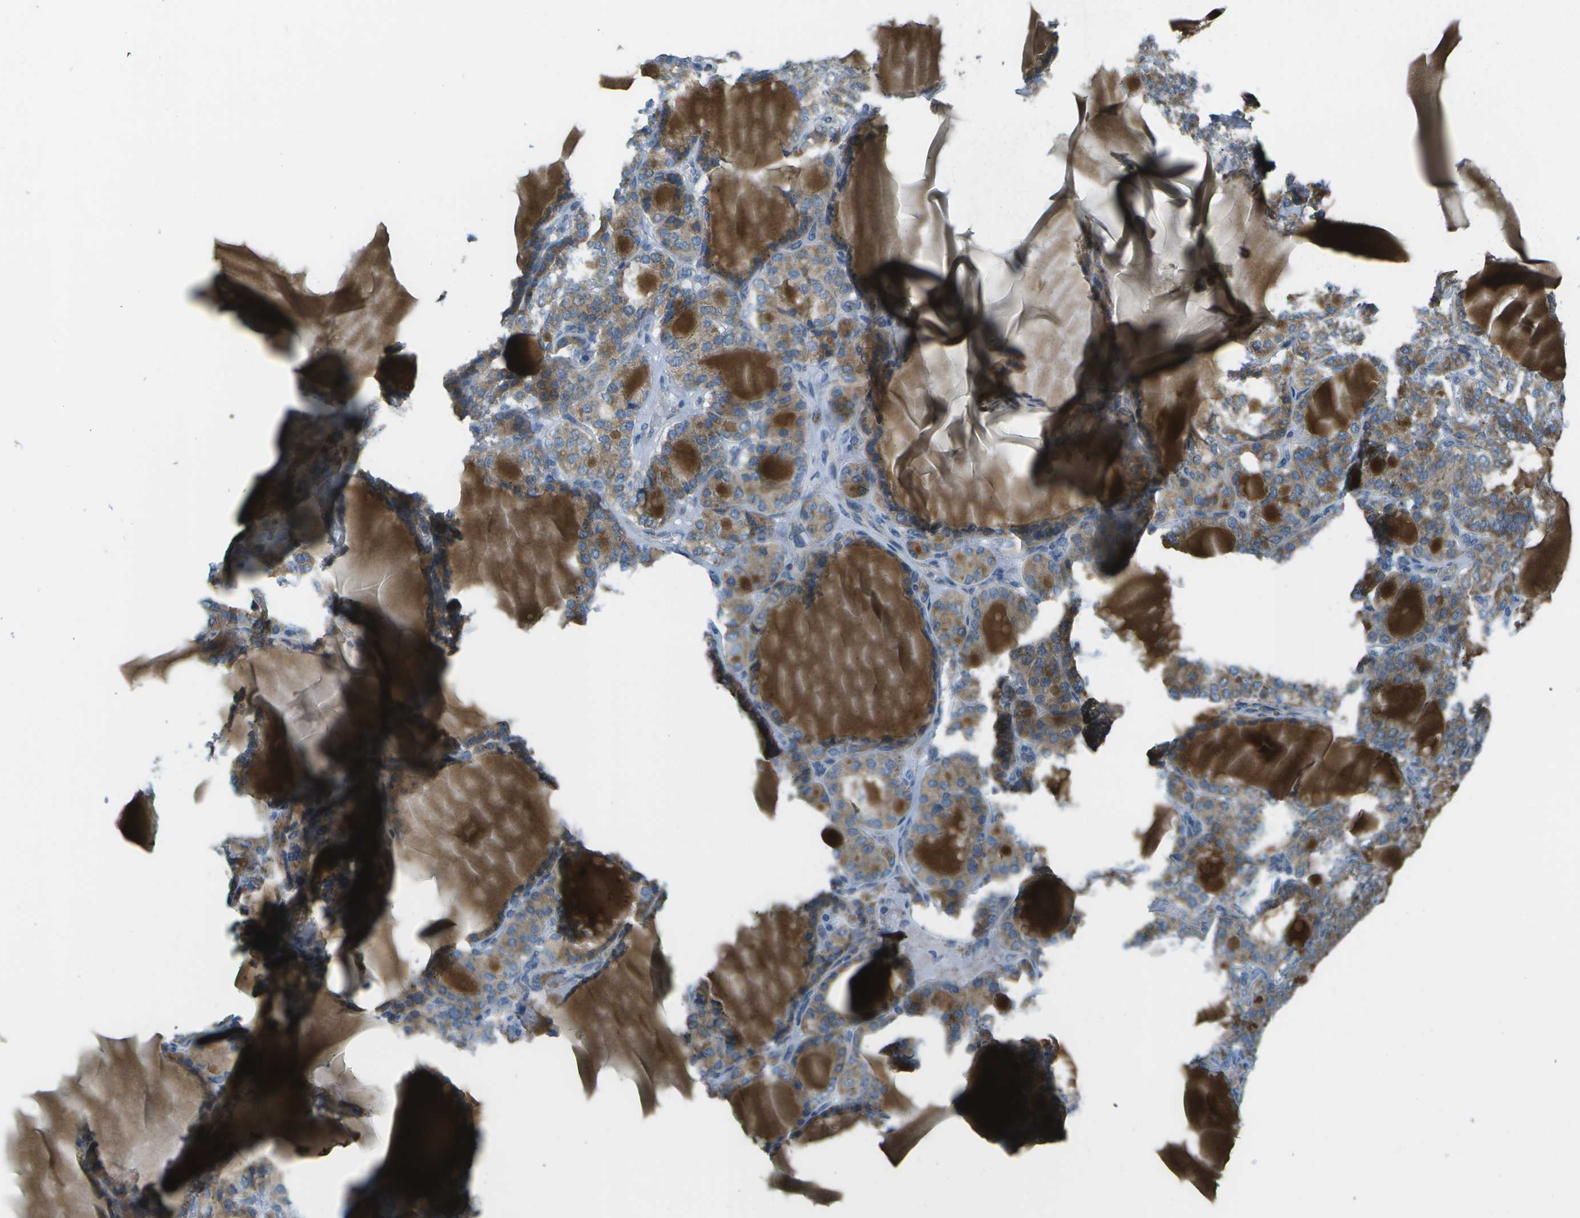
{"staining": {"intensity": "moderate", "quantity": ">75%", "location": "cytoplasmic/membranous"}, "tissue": "thyroid gland", "cell_type": "Glandular cells", "image_type": "normal", "snomed": [{"axis": "morphology", "description": "Normal tissue, NOS"}, {"axis": "topography", "description": "Thyroid gland"}], "caption": "Glandular cells display moderate cytoplasmic/membranous expression in about >75% of cells in unremarkable thyroid gland. (DAB IHC with brightfield microscopy, high magnification).", "gene": "KCTD3", "patient": {"sex": "female", "age": 28}}